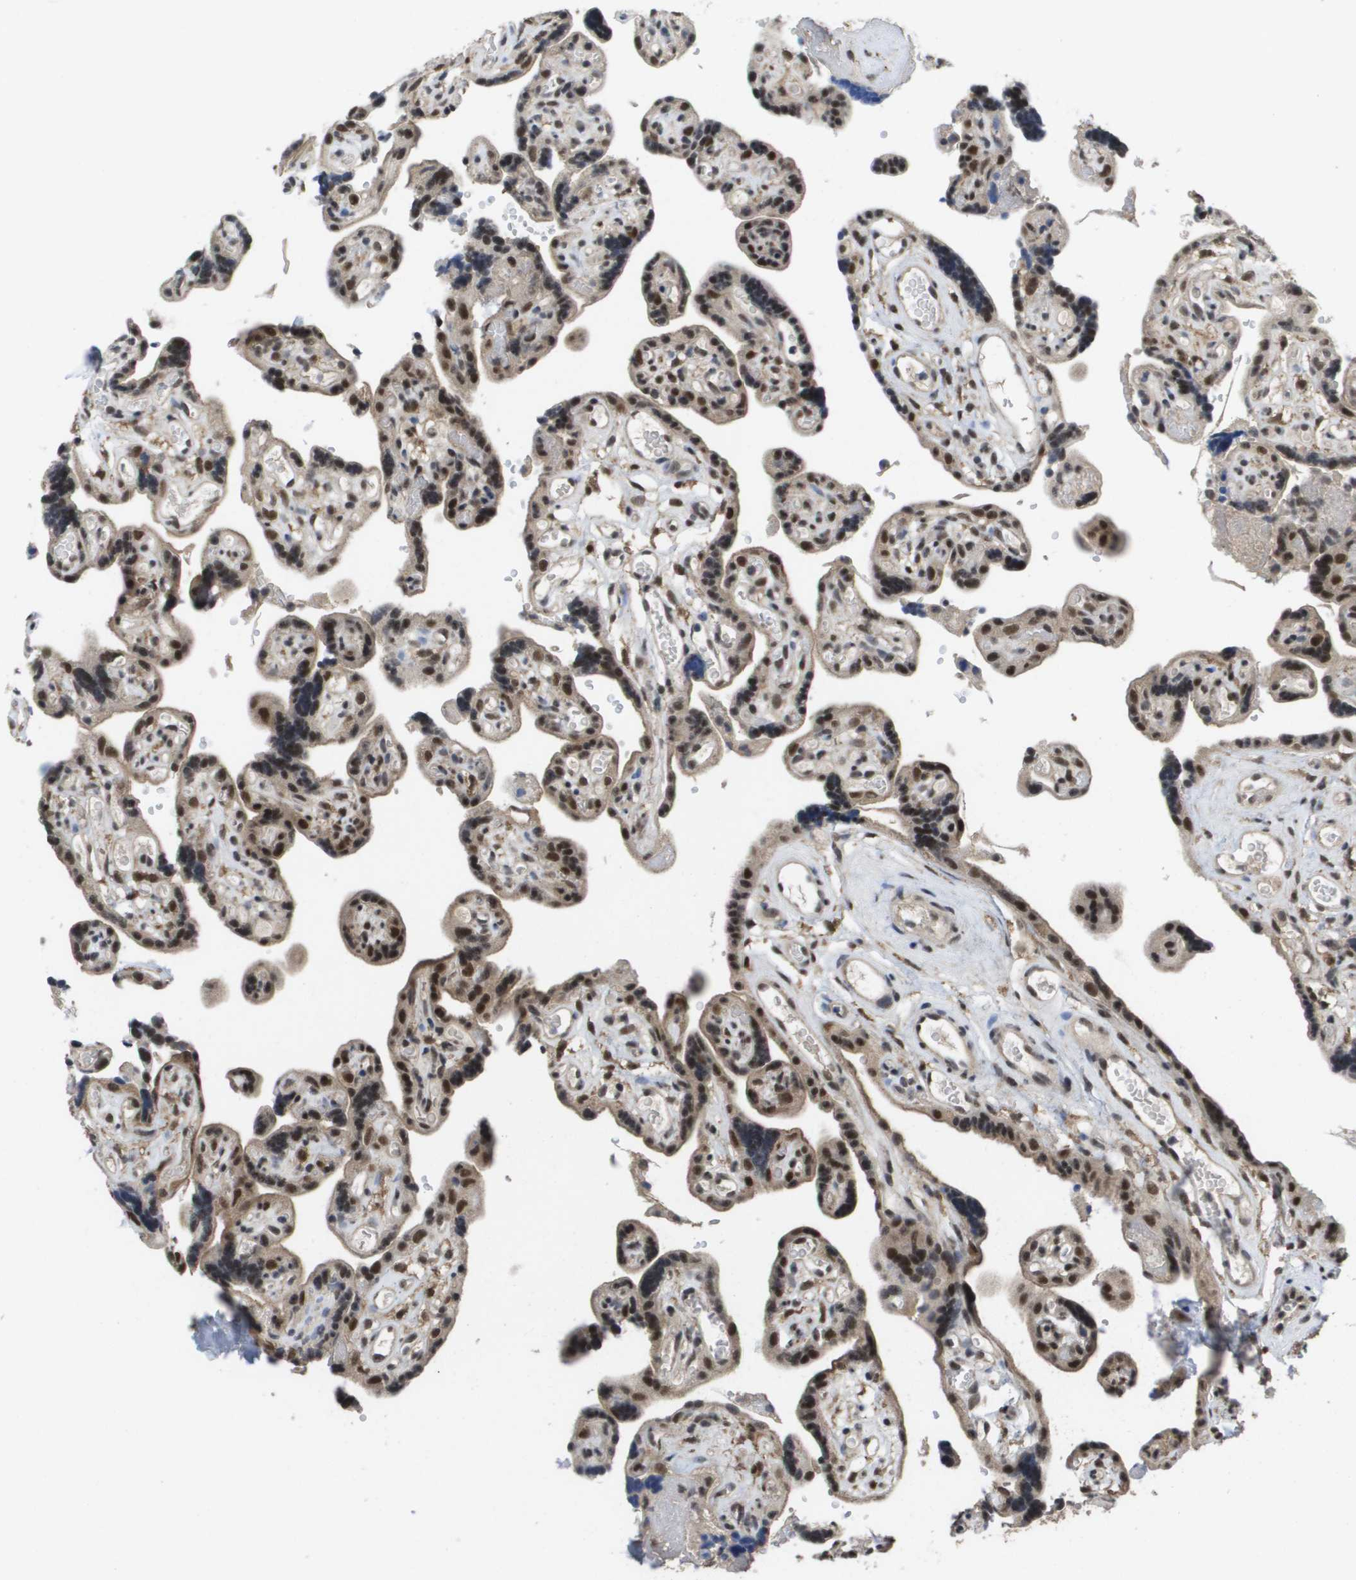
{"staining": {"intensity": "moderate", "quantity": ">75%", "location": "cytoplasmic/membranous,nuclear"}, "tissue": "placenta", "cell_type": "Decidual cells", "image_type": "normal", "snomed": [{"axis": "morphology", "description": "Normal tissue, NOS"}, {"axis": "topography", "description": "Placenta"}], "caption": "This micrograph reveals immunohistochemistry (IHC) staining of normal placenta, with medium moderate cytoplasmic/membranous,nuclear expression in about >75% of decidual cells.", "gene": "AMBRA1", "patient": {"sex": "female", "age": 30}}